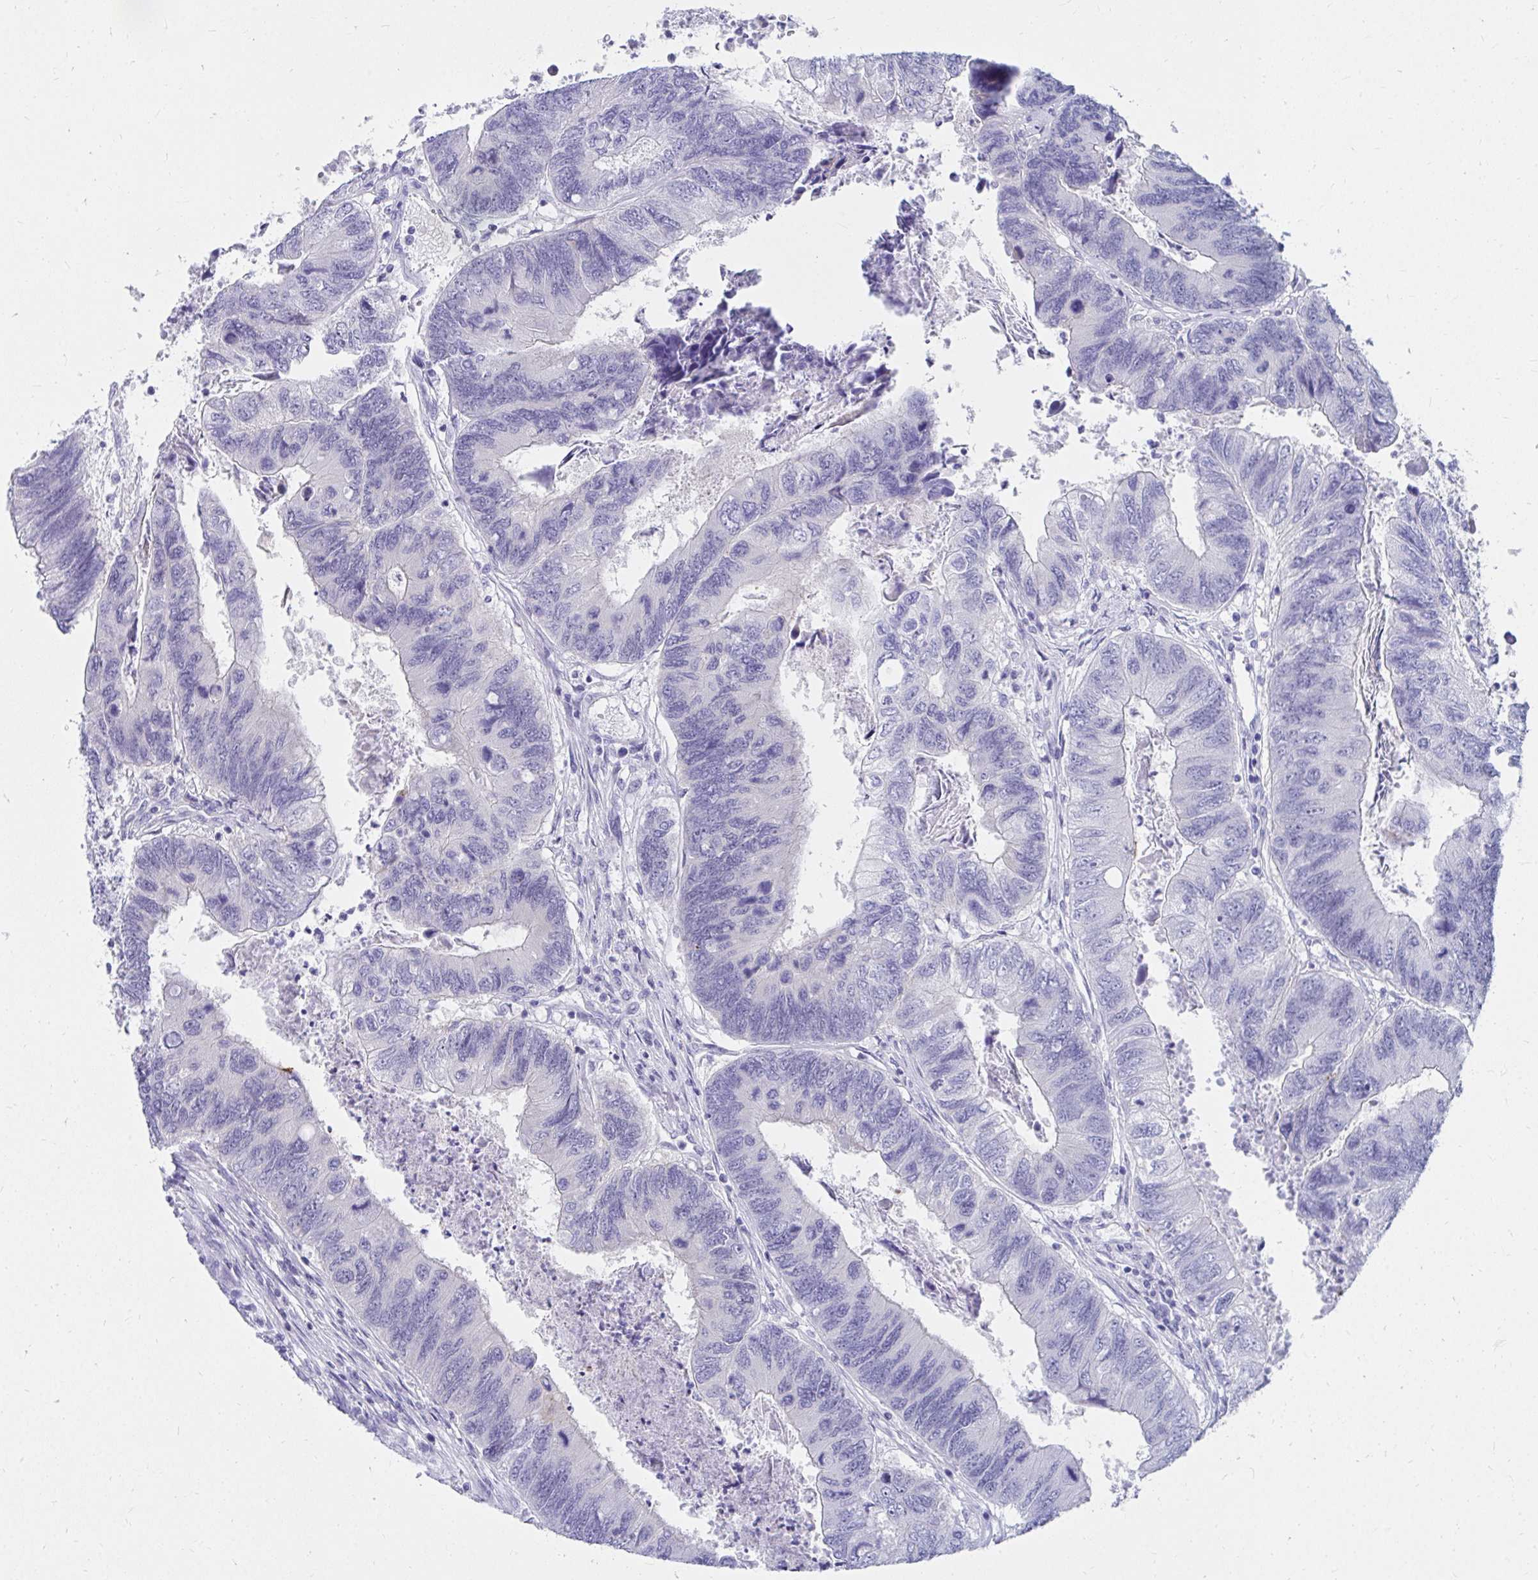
{"staining": {"intensity": "negative", "quantity": "none", "location": "none"}, "tissue": "colorectal cancer", "cell_type": "Tumor cells", "image_type": "cancer", "snomed": [{"axis": "morphology", "description": "Adenocarcinoma, NOS"}, {"axis": "topography", "description": "Colon"}], "caption": "High magnification brightfield microscopy of colorectal cancer (adenocarcinoma) stained with DAB (3,3'-diaminobenzidine) (brown) and counterstained with hematoxylin (blue): tumor cells show no significant positivity.", "gene": "C19orf81", "patient": {"sex": "female", "age": 67}}